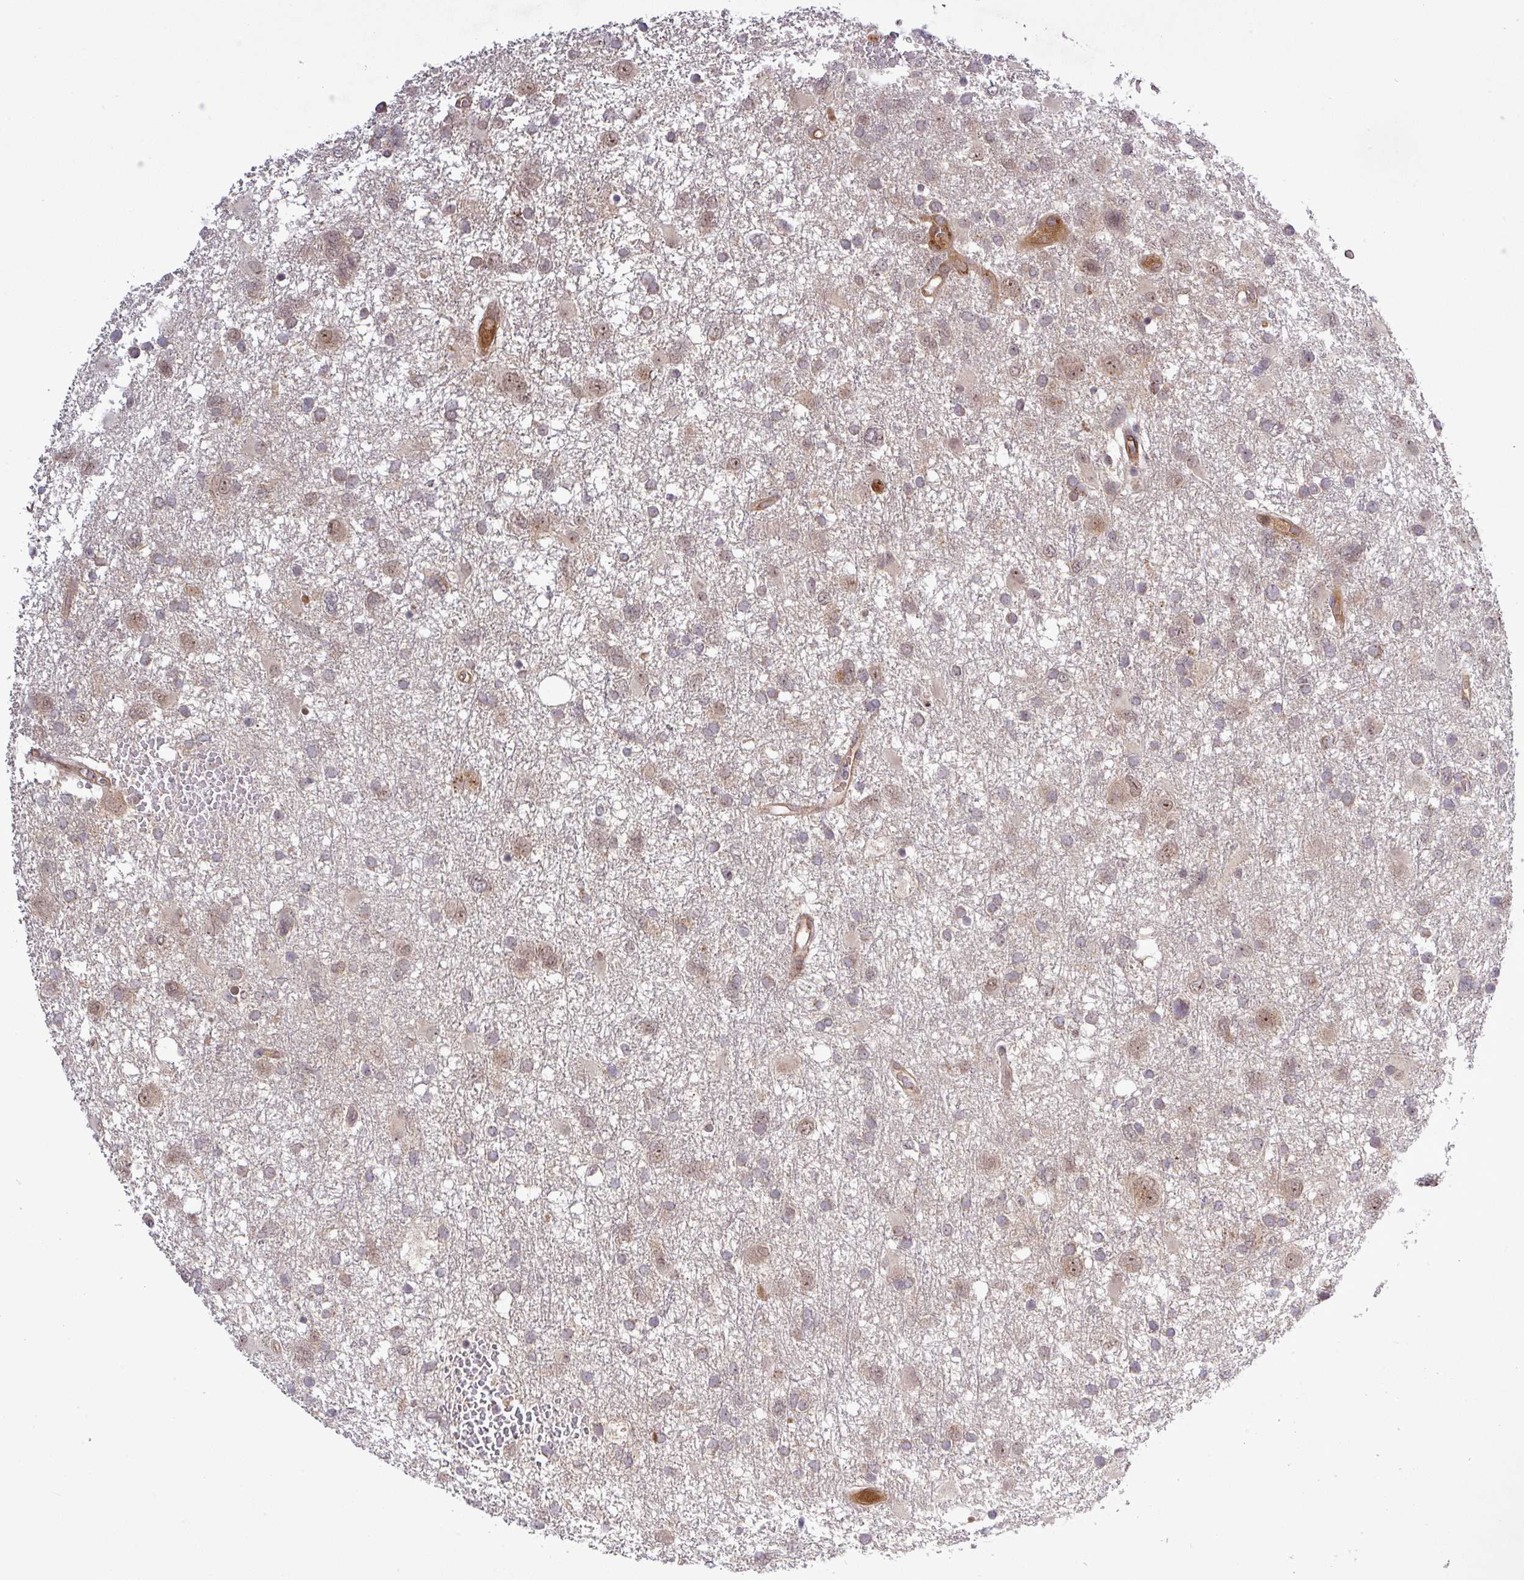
{"staining": {"intensity": "weak", "quantity": "<25%", "location": "cytoplasmic/membranous,nuclear"}, "tissue": "glioma", "cell_type": "Tumor cells", "image_type": "cancer", "snomed": [{"axis": "morphology", "description": "Glioma, malignant, High grade"}, {"axis": "topography", "description": "Brain"}], "caption": "The IHC photomicrograph has no significant positivity in tumor cells of malignant high-grade glioma tissue. (DAB (3,3'-diaminobenzidine) immunohistochemistry (IHC) visualized using brightfield microscopy, high magnification).", "gene": "PCDH1", "patient": {"sex": "male", "age": 61}}